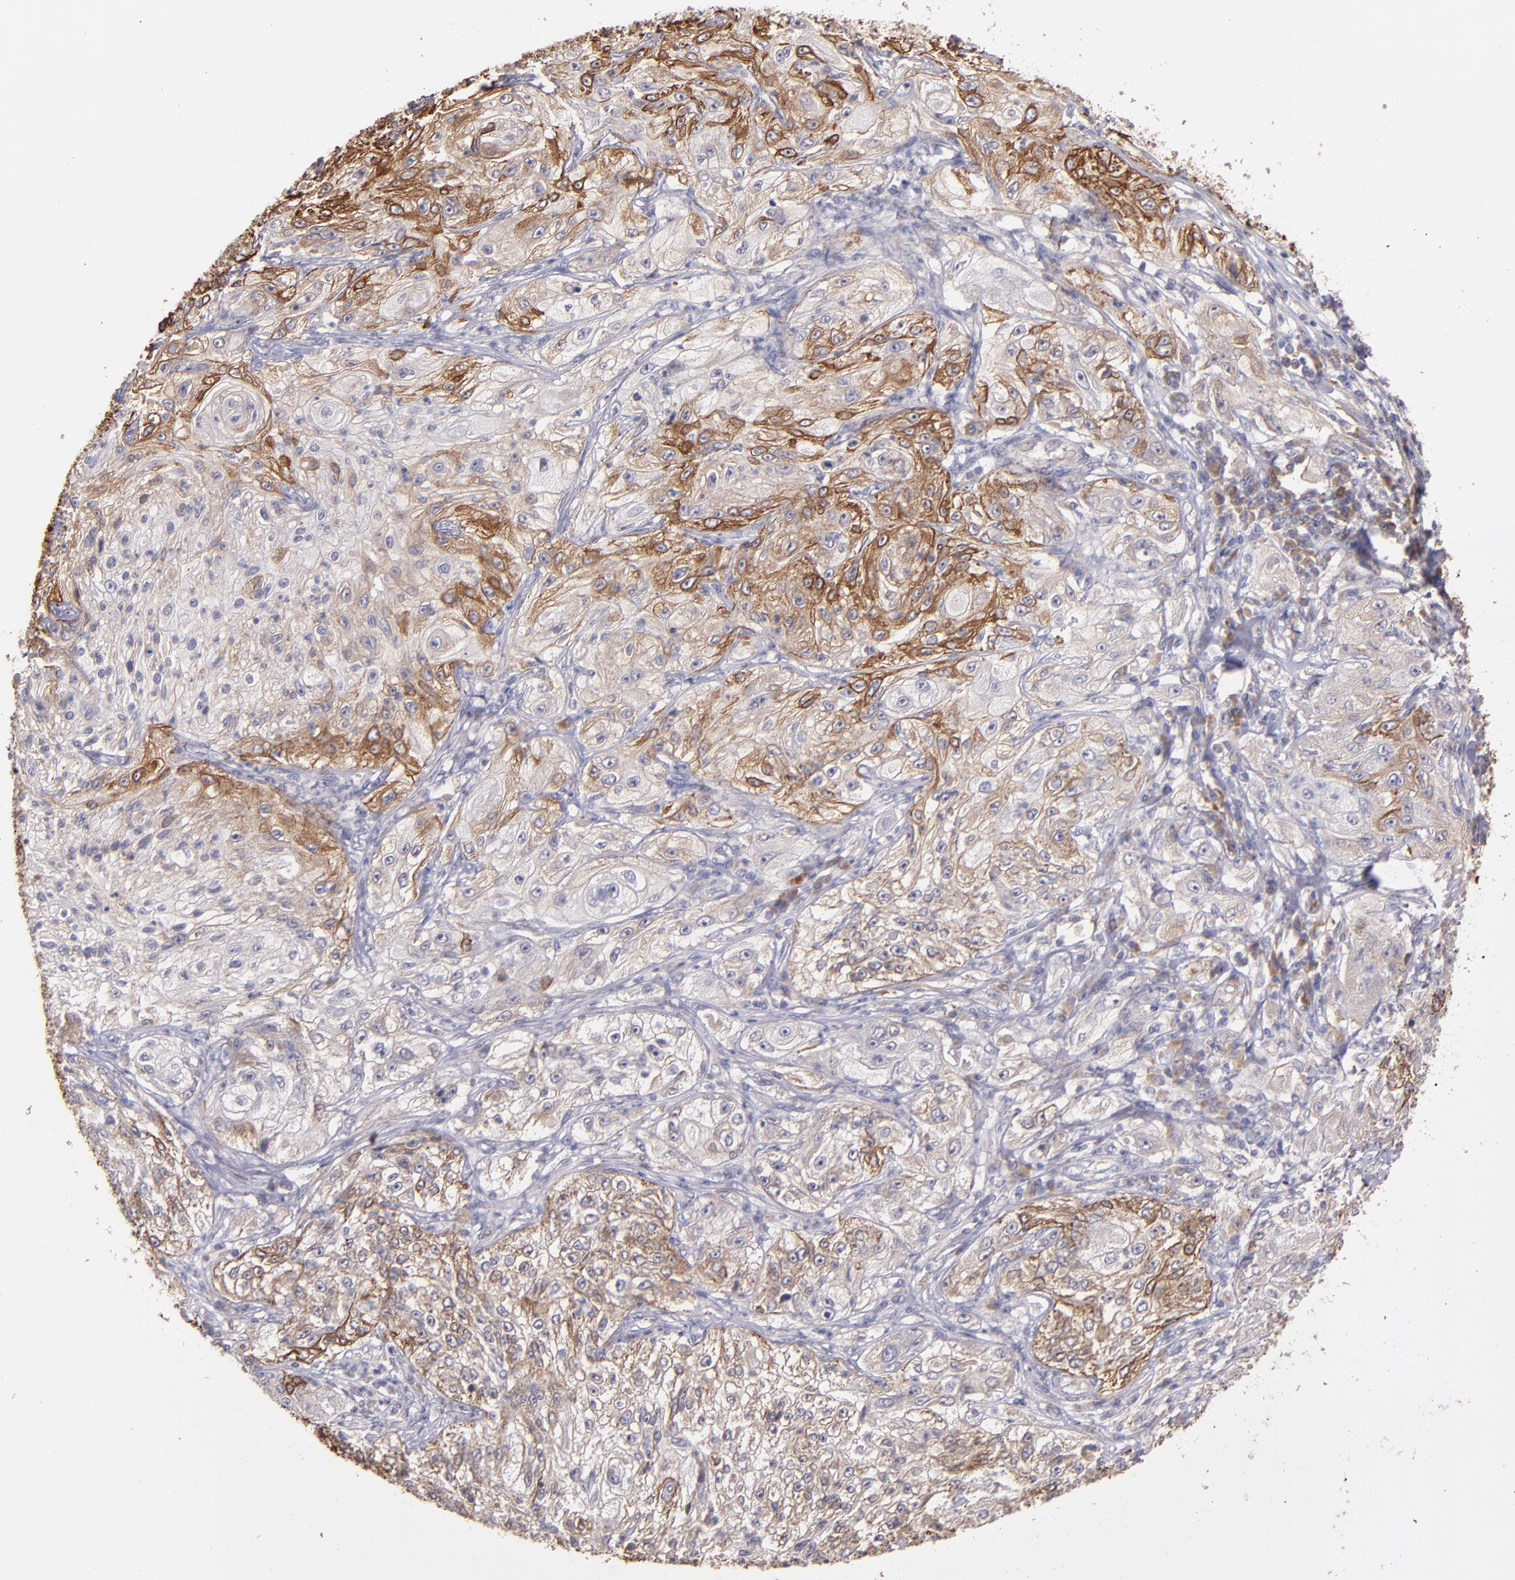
{"staining": {"intensity": "moderate", "quantity": "25%-75%", "location": "cytoplasmic/membranous"}, "tissue": "lung cancer", "cell_type": "Tumor cells", "image_type": "cancer", "snomed": [{"axis": "morphology", "description": "Inflammation, NOS"}, {"axis": "morphology", "description": "Squamous cell carcinoma, NOS"}, {"axis": "topography", "description": "Lymph node"}, {"axis": "topography", "description": "Soft tissue"}, {"axis": "topography", "description": "Lung"}], "caption": "Immunohistochemical staining of lung squamous cell carcinoma demonstrates moderate cytoplasmic/membranous protein expression in approximately 25%-75% of tumor cells.", "gene": "IFIH1", "patient": {"sex": "male", "age": 66}}